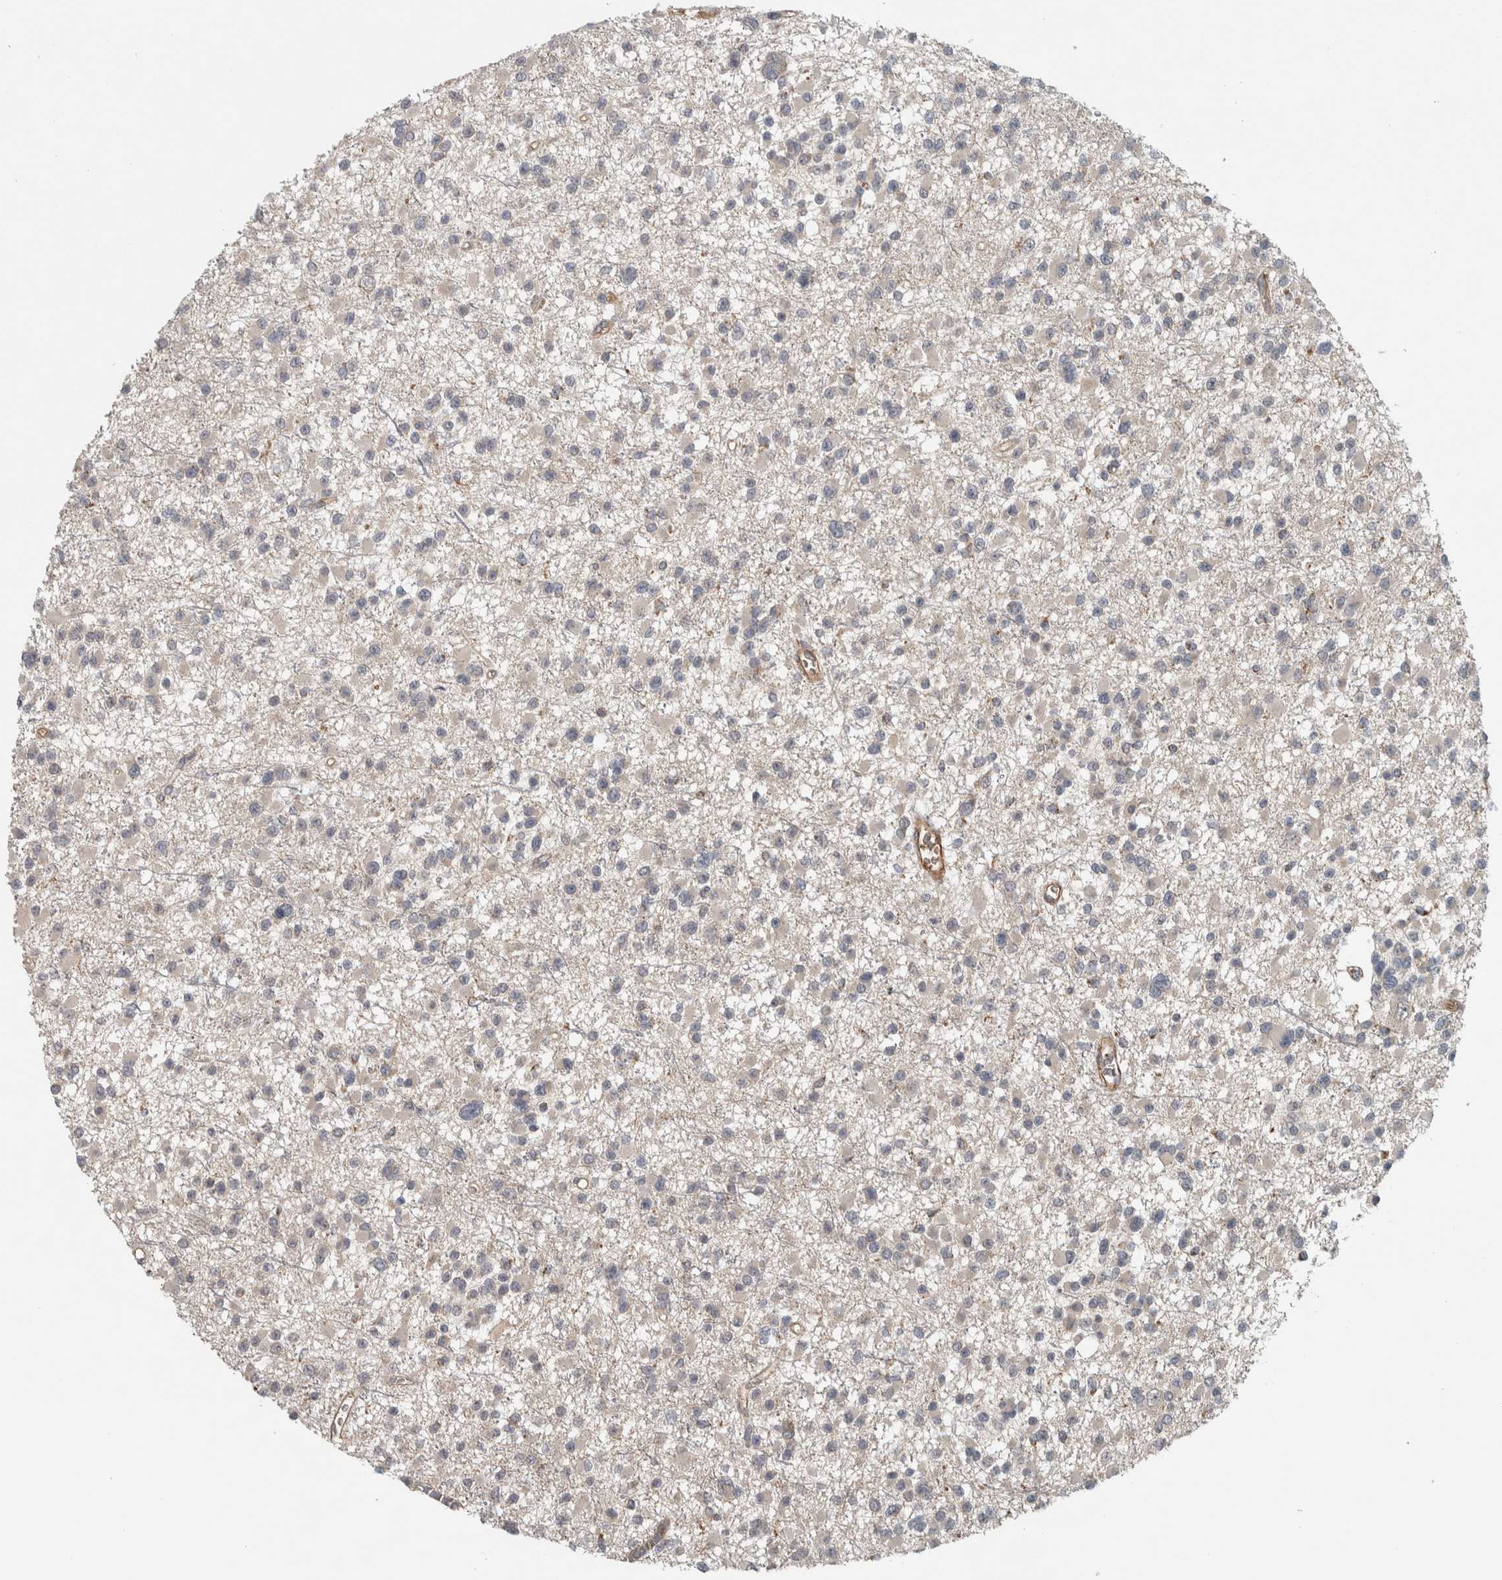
{"staining": {"intensity": "negative", "quantity": "none", "location": "none"}, "tissue": "glioma", "cell_type": "Tumor cells", "image_type": "cancer", "snomed": [{"axis": "morphology", "description": "Glioma, malignant, Low grade"}, {"axis": "topography", "description": "Brain"}], "caption": "Tumor cells are negative for protein expression in human glioma. The staining is performed using DAB brown chromogen with nuclei counter-stained in using hematoxylin.", "gene": "LBHD1", "patient": {"sex": "female", "age": 22}}